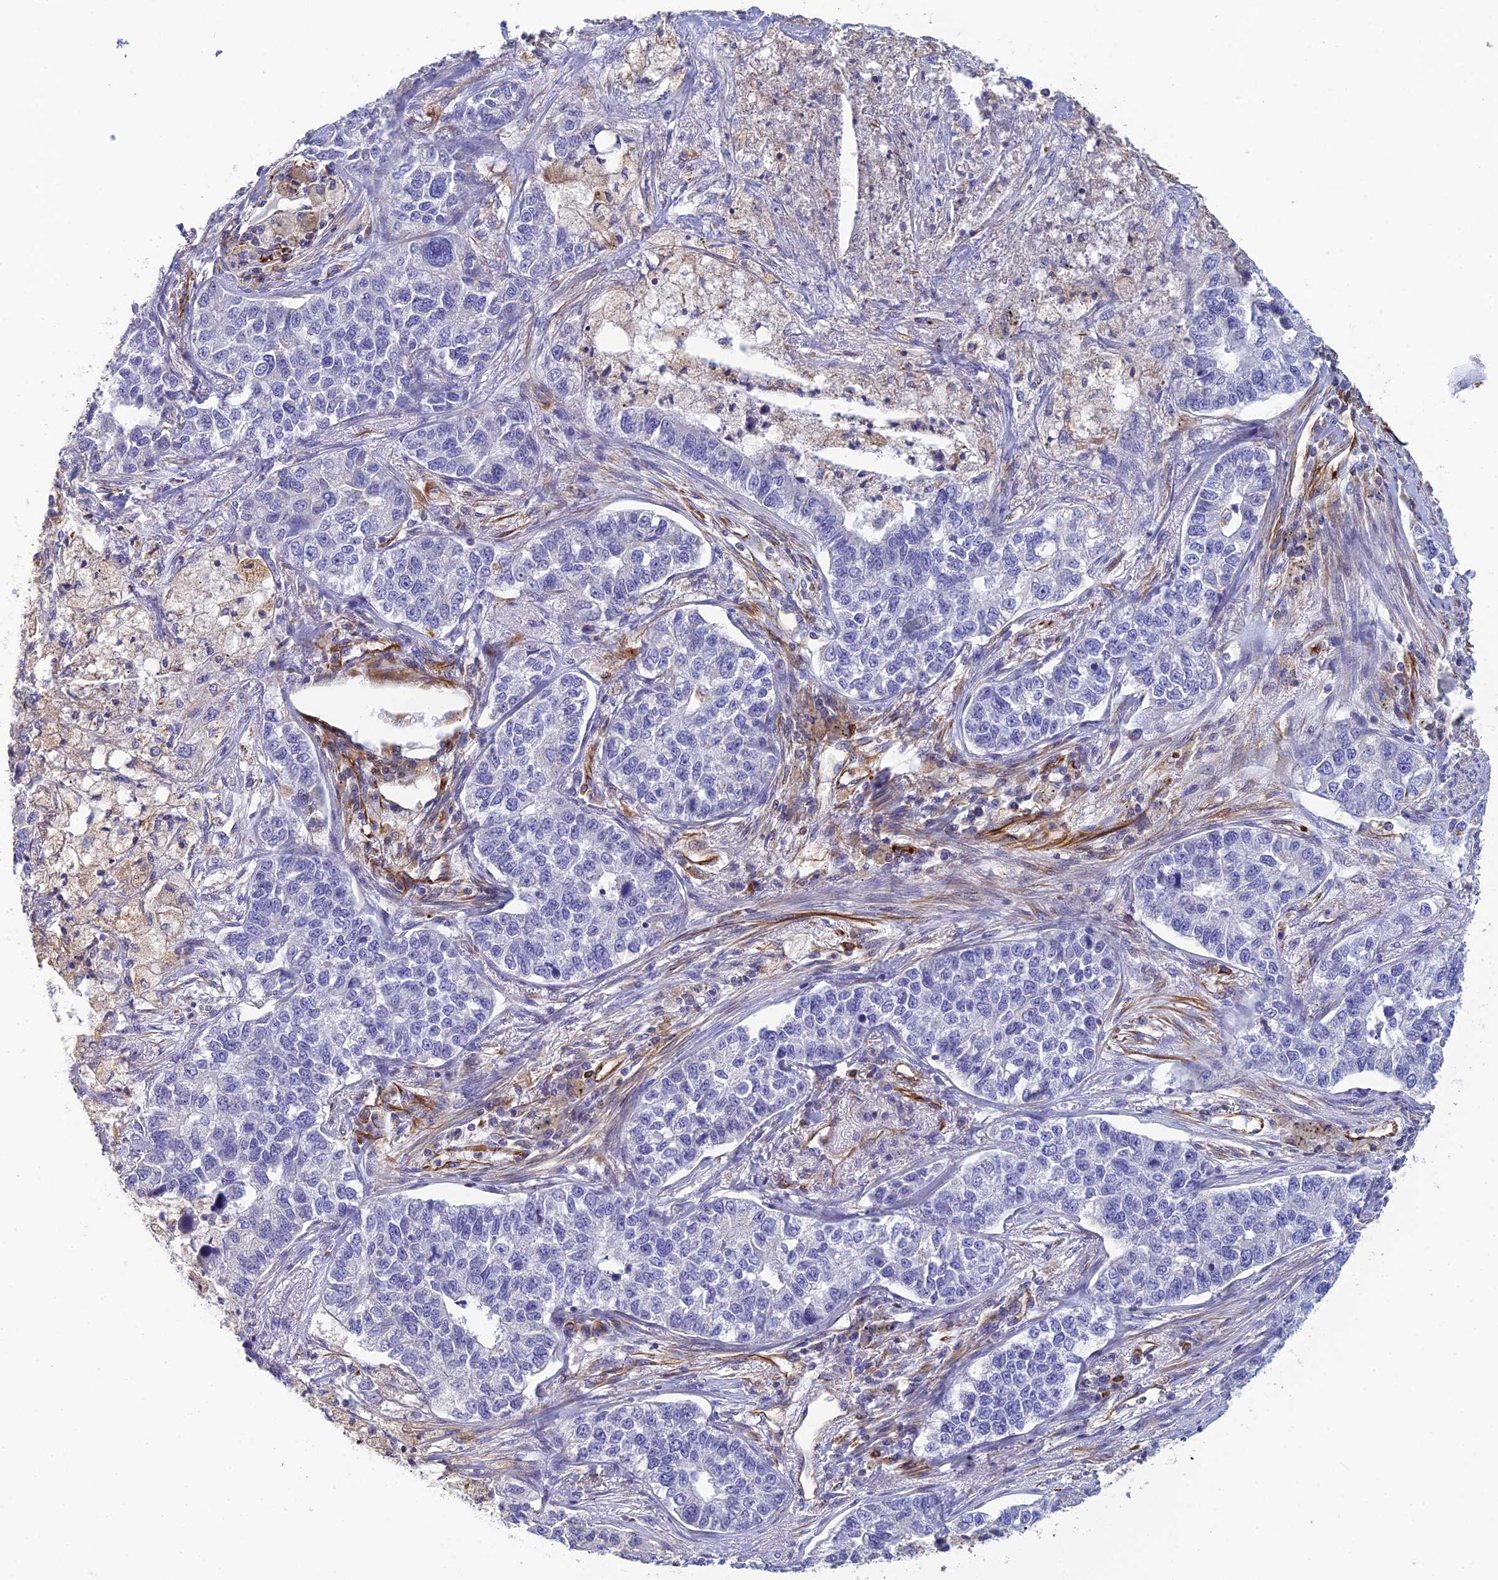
{"staining": {"intensity": "negative", "quantity": "none", "location": "none"}, "tissue": "lung cancer", "cell_type": "Tumor cells", "image_type": "cancer", "snomed": [{"axis": "morphology", "description": "Adenocarcinoma, NOS"}, {"axis": "topography", "description": "Lung"}], "caption": "Micrograph shows no significant protein expression in tumor cells of adenocarcinoma (lung).", "gene": "FBXL20", "patient": {"sex": "male", "age": 49}}